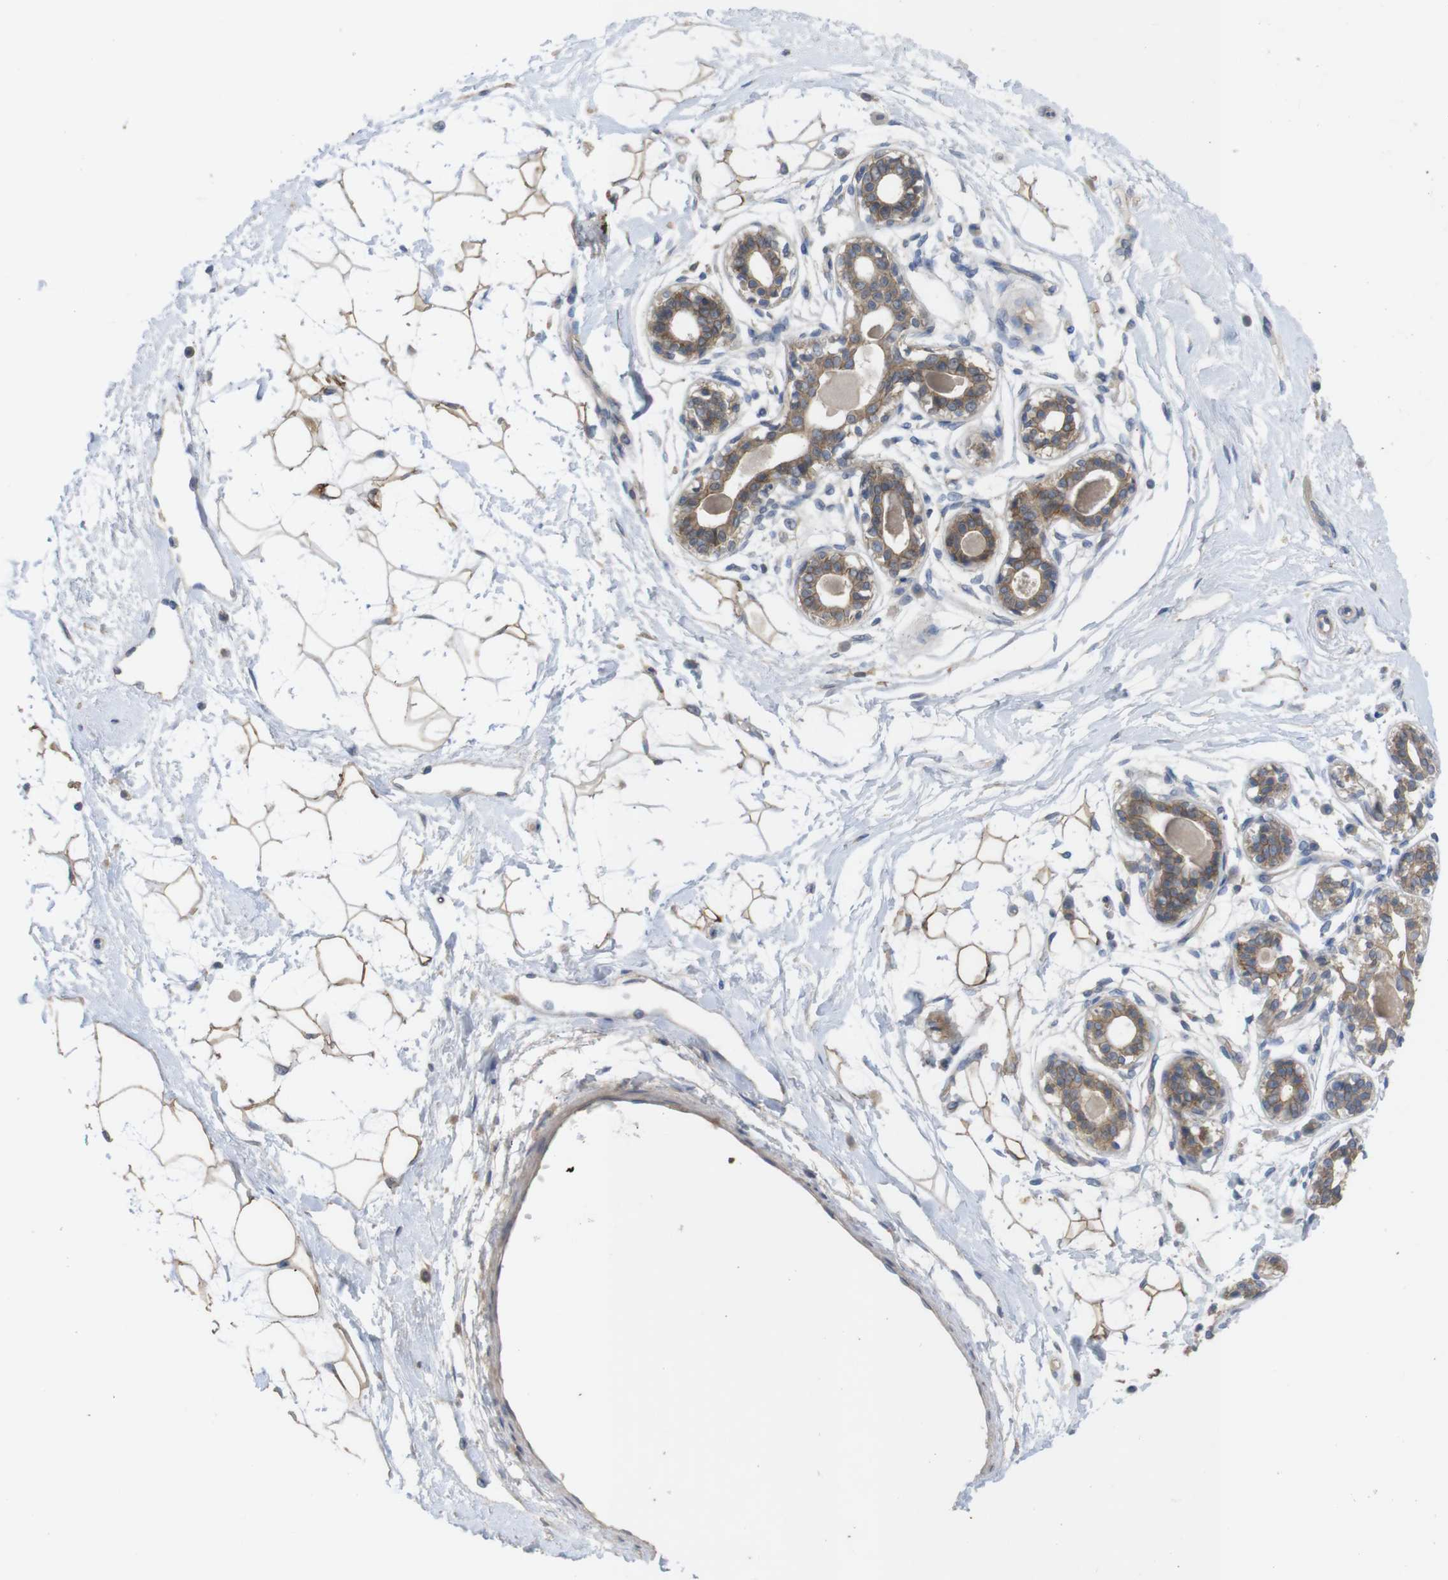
{"staining": {"intensity": "moderate", "quantity": ">75%", "location": "cytoplasmic/membranous"}, "tissue": "breast", "cell_type": "Adipocytes", "image_type": "normal", "snomed": [{"axis": "morphology", "description": "Normal tissue, NOS"}, {"axis": "topography", "description": "Breast"}], "caption": "Normal breast was stained to show a protein in brown. There is medium levels of moderate cytoplasmic/membranous positivity in about >75% of adipocytes. The protein is stained brown, and the nuclei are stained in blue (DAB (3,3'-diaminobenzidine) IHC with brightfield microscopy, high magnification).", "gene": "KIDINS220", "patient": {"sex": "female", "age": 45}}